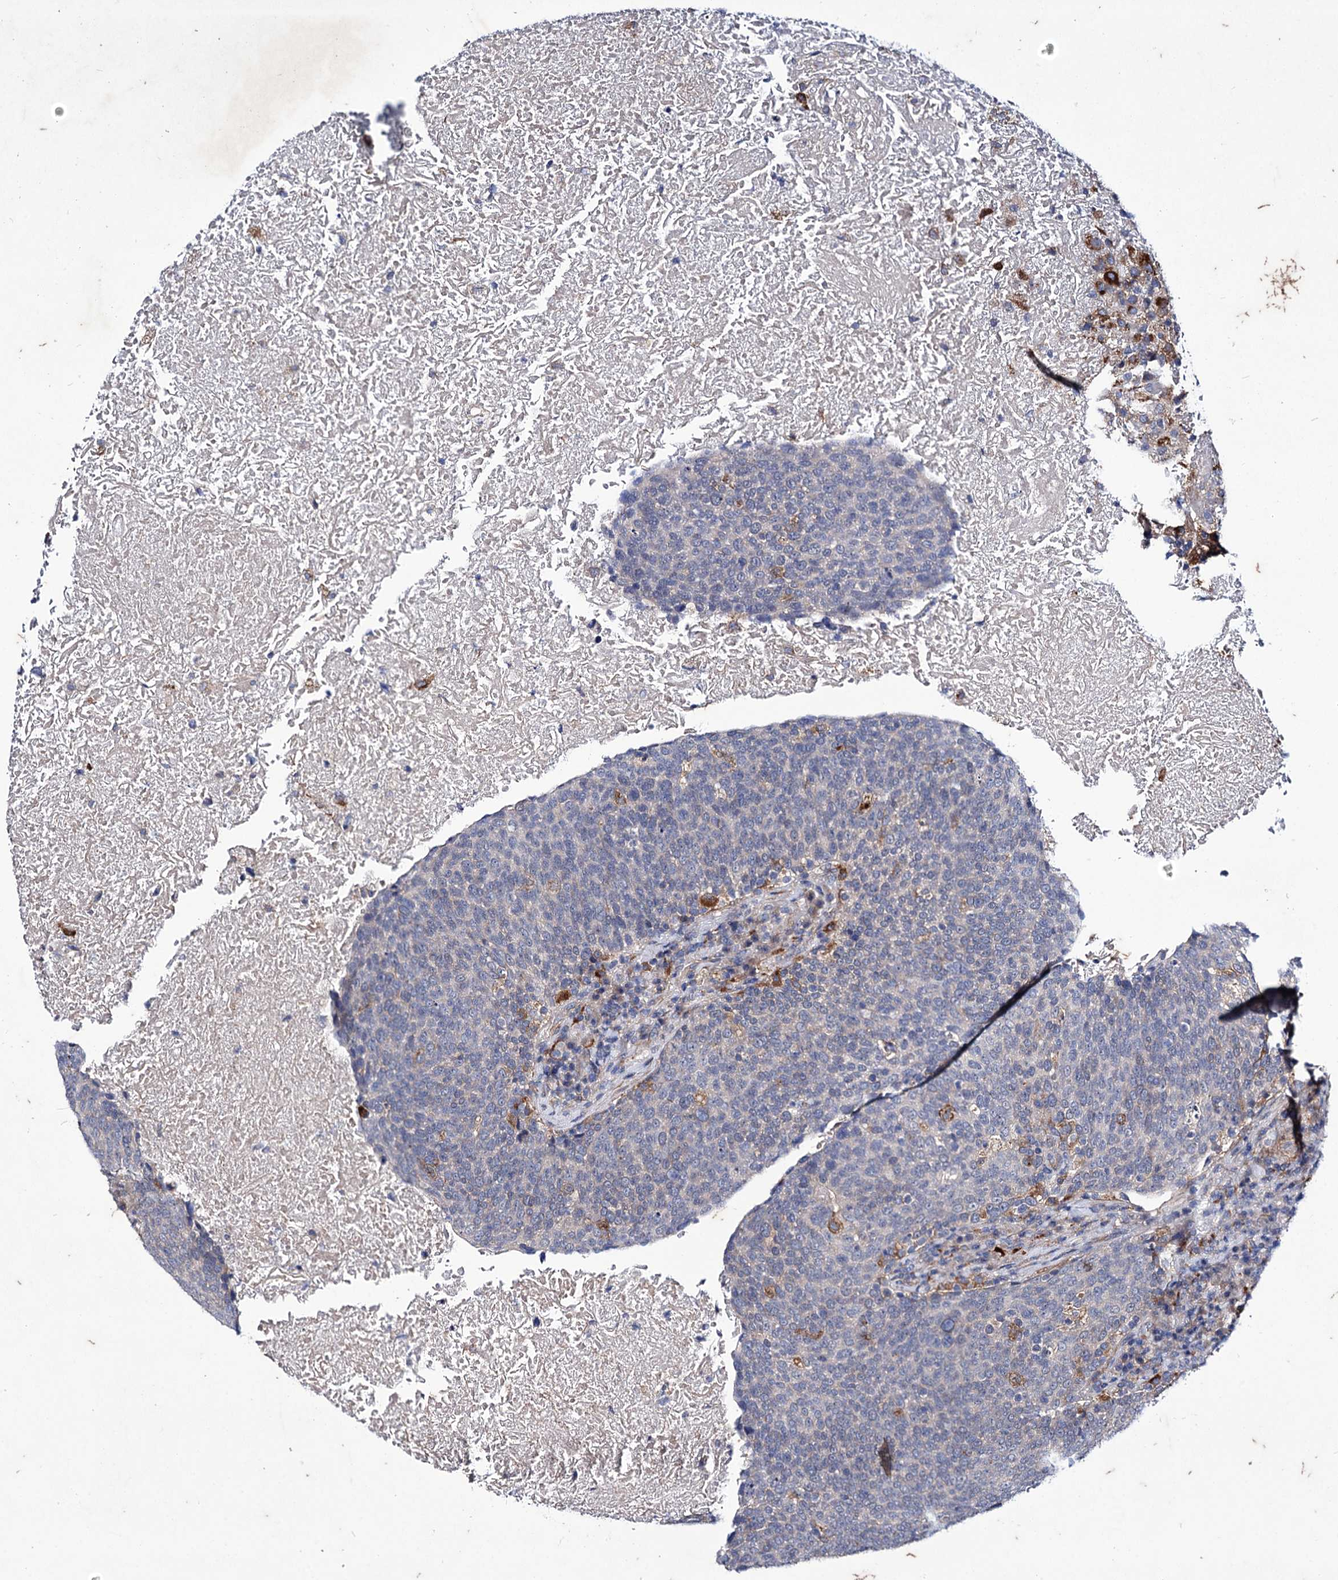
{"staining": {"intensity": "negative", "quantity": "none", "location": "none"}, "tissue": "head and neck cancer", "cell_type": "Tumor cells", "image_type": "cancer", "snomed": [{"axis": "morphology", "description": "Squamous cell carcinoma, NOS"}, {"axis": "morphology", "description": "Squamous cell carcinoma, metastatic, NOS"}, {"axis": "topography", "description": "Lymph node"}, {"axis": "topography", "description": "Head-Neck"}], "caption": "Immunohistochemical staining of human squamous cell carcinoma (head and neck) shows no significant staining in tumor cells.", "gene": "AXL", "patient": {"sex": "male", "age": 62}}